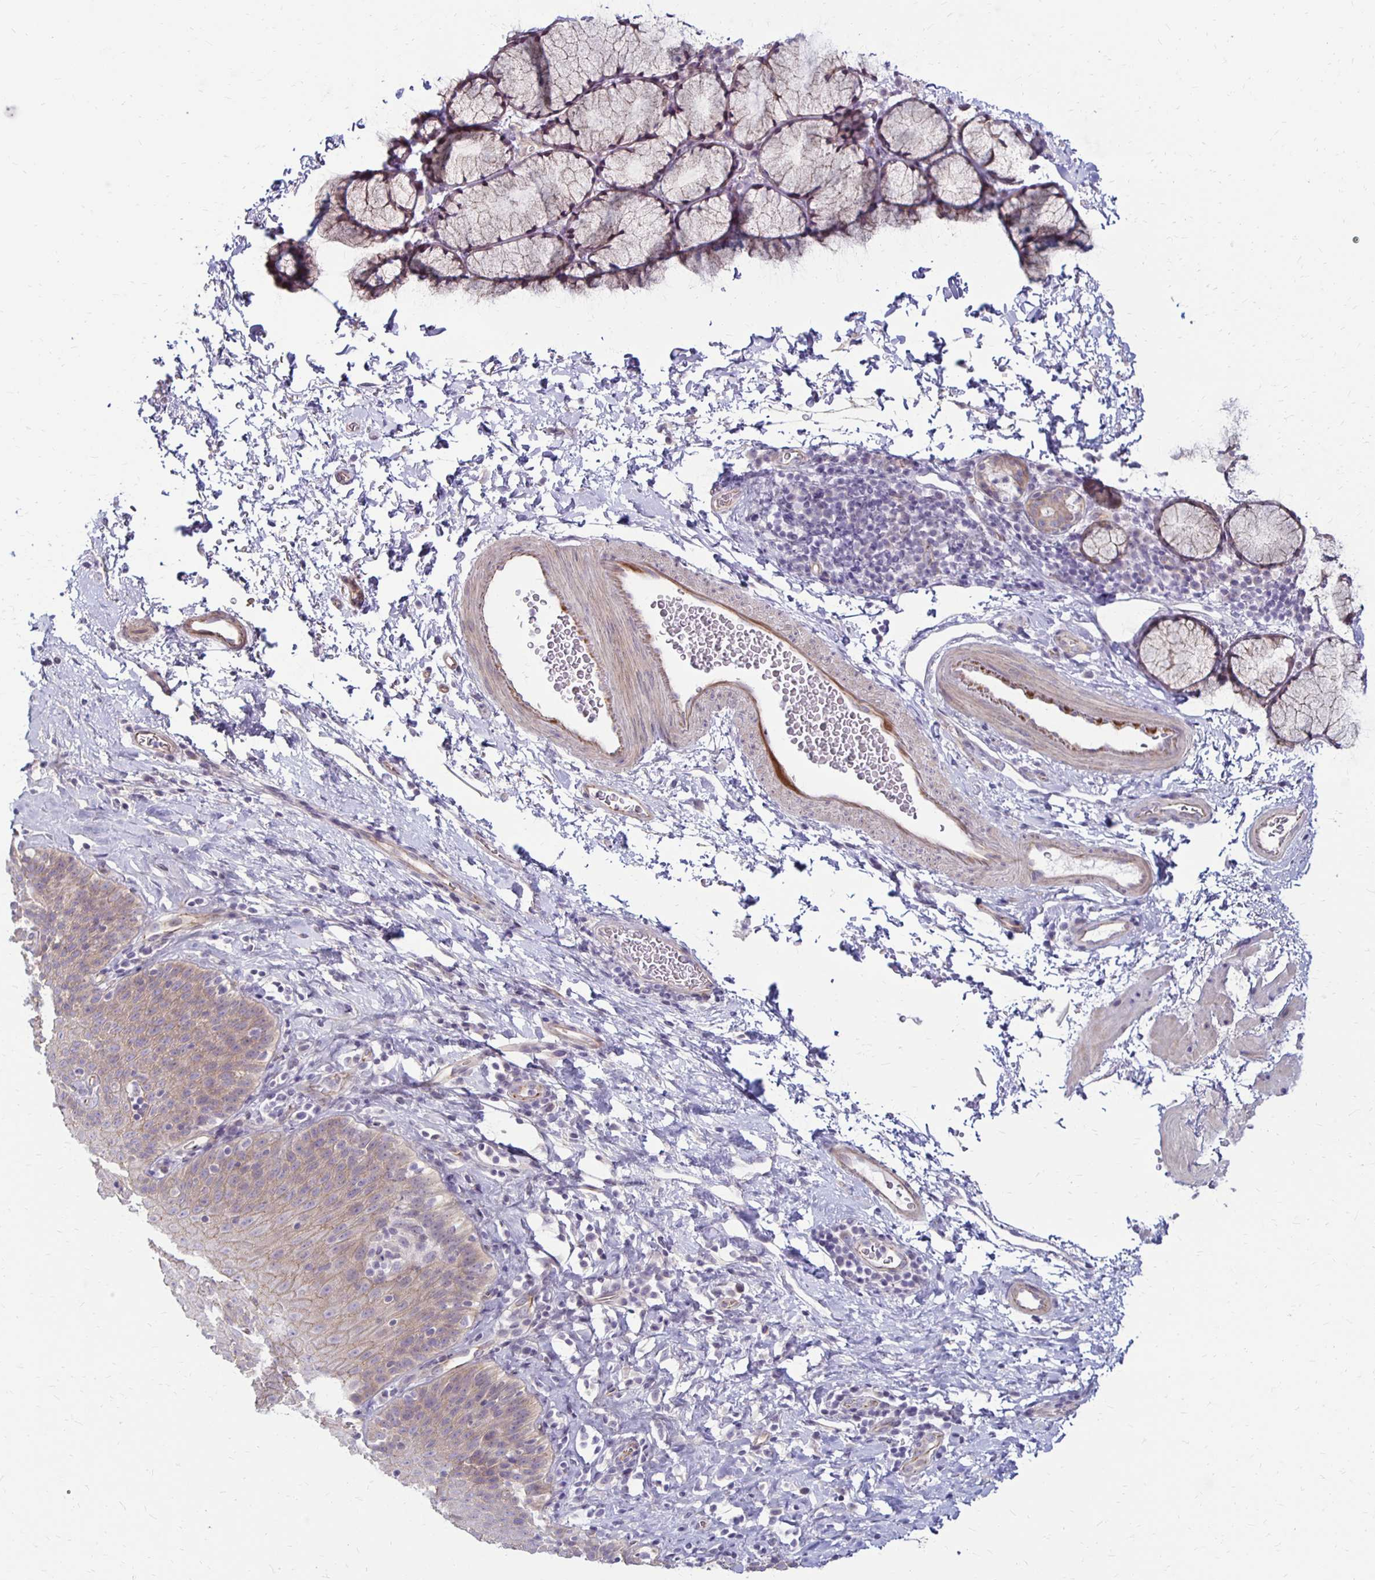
{"staining": {"intensity": "weak", "quantity": "<25%", "location": "cytoplasmic/membranous"}, "tissue": "esophagus", "cell_type": "Squamous epithelial cells", "image_type": "normal", "snomed": [{"axis": "morphology", "description": "Normal tissue, NOS"}, {"axis": "topography", "description": "Esophagus"}], "caption": "Immunohistochemistry of normal human esophagus demonstrates no positivity in squamous epithelial cells.", "gene": "KATNBL1", "patient": {"sex": "female", "age": 61}}